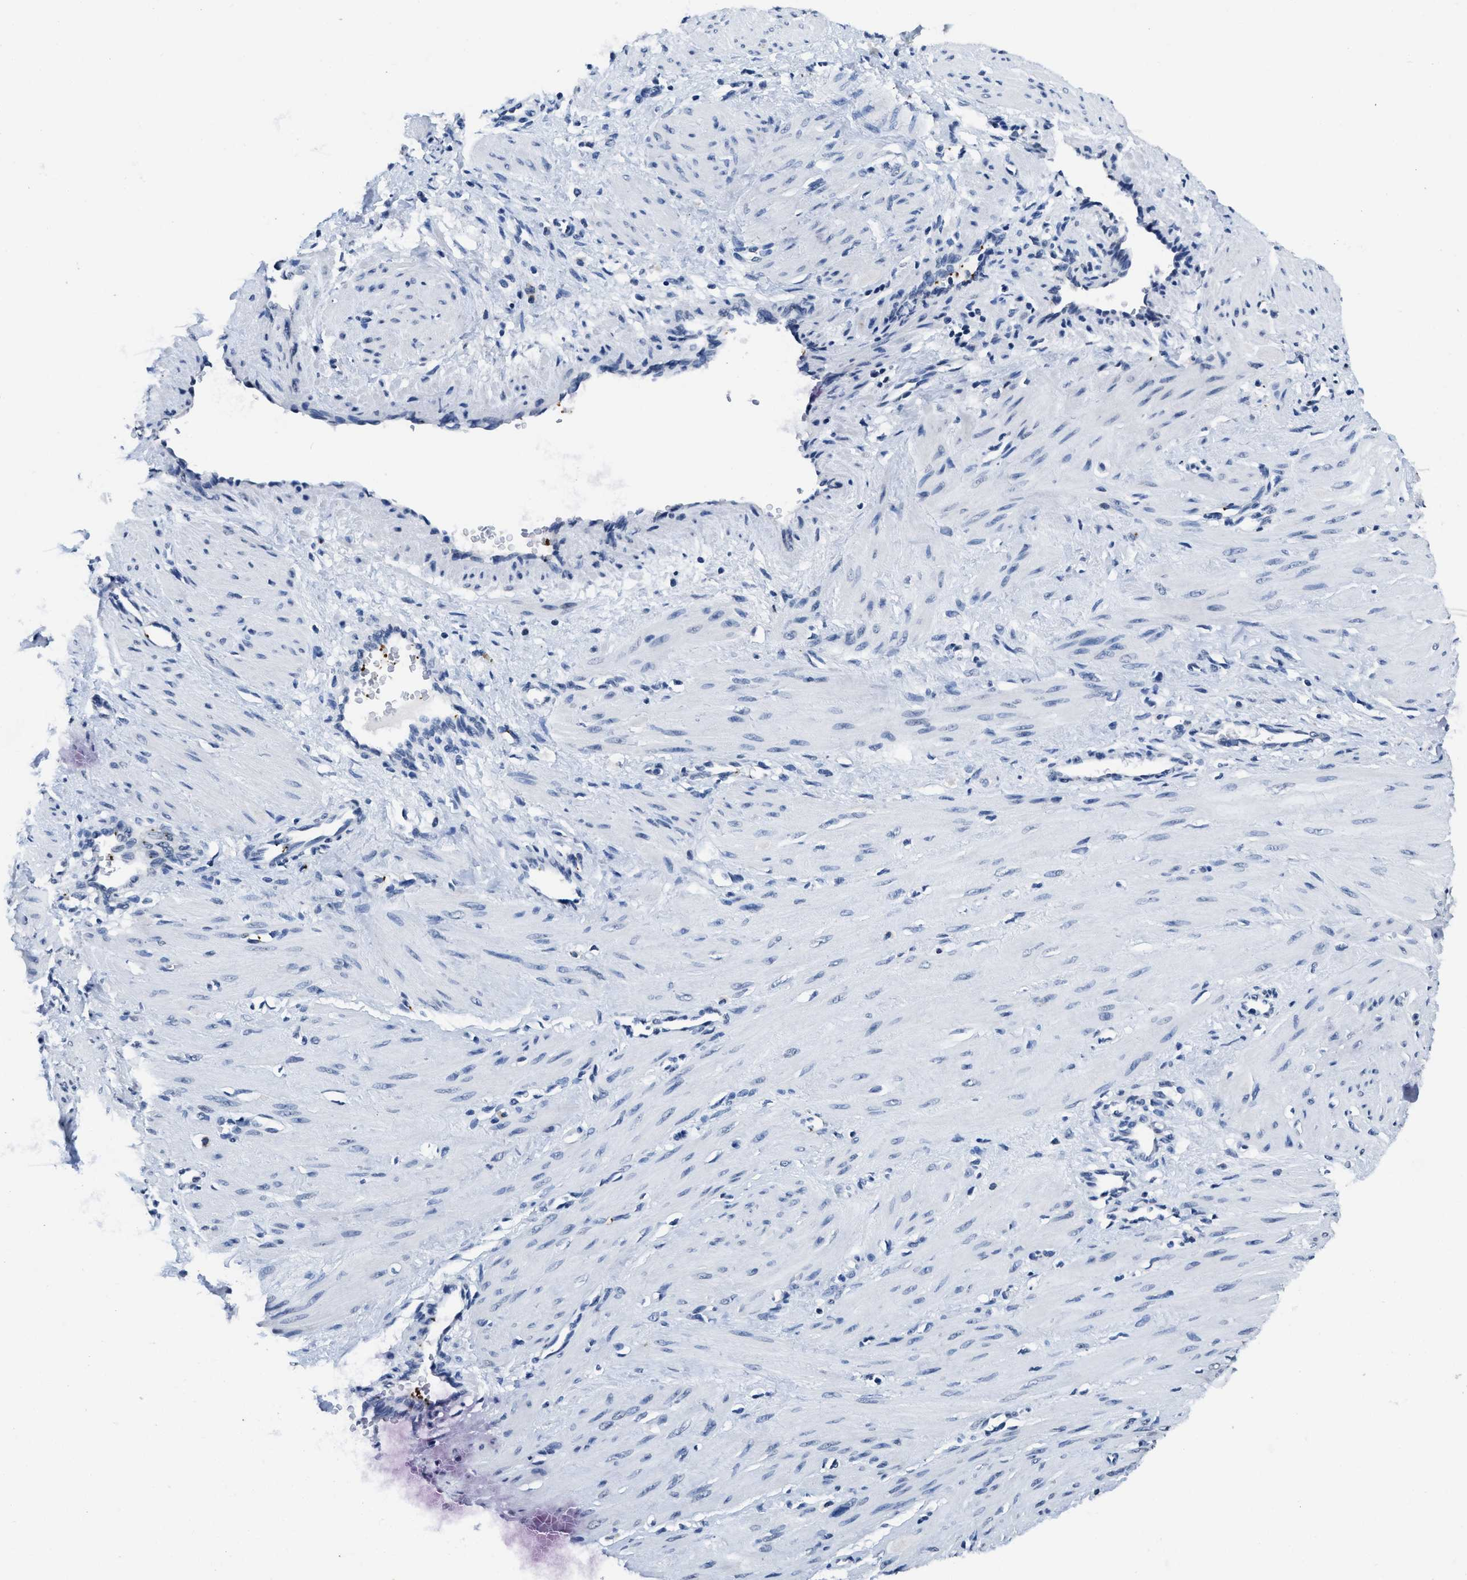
{"staining": {"intensity": "negative", "quantity": "none", "location": "none"}, "tissue": "smooth muscle", "cell_type": "Smooth muscle cells", "image_type": "normal", "snomed": [{"axis": "morphology", "description": "Normal tissue, NOS"}, {"axis": "topography", "description": "Endometrium"}], "caption": "Immunohistochemistry photomicrograph of unremarkable human smooth muscle stained for a protein (brown), which displays no positivity in smooth muscle cells.", "gene": "ITGA2B", "patient": {"sex": "female", "age": 33}}